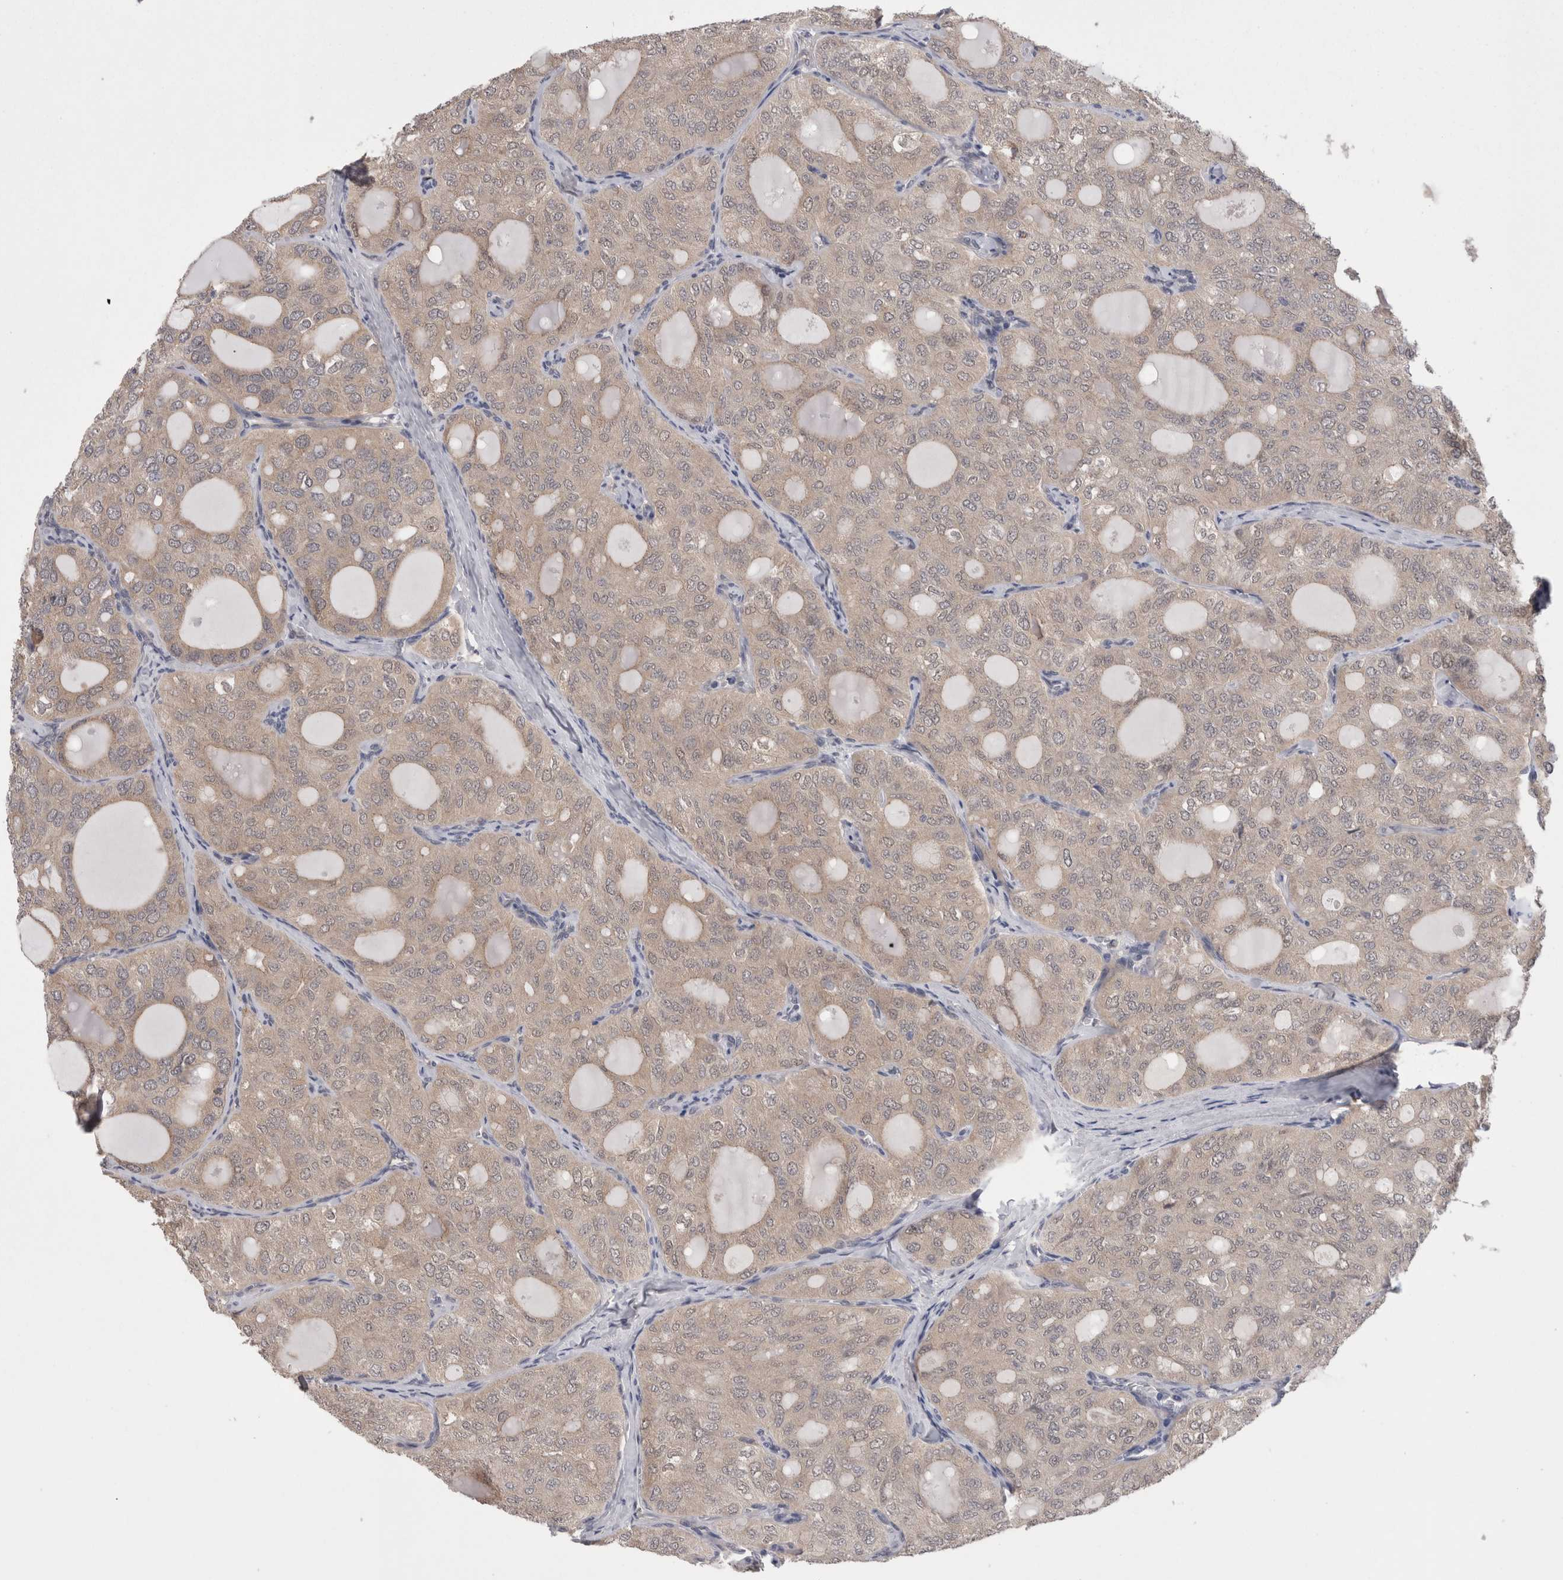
{"staining": {"intensity": "weak", "quantity": "25%-75%", "location": "cytoplasmic/membranous"}, "tissue": "thyroid cancer", "cell_type": "Tumor cells", "image_type": "cancer", "snomed": [{"axis": "morphology", "description": "Follicular adenoma carcinoma, NOS"}, {"axis": "topography", "description": "Thyroid gland"}], "caption": "Immunohistochemical staining of human thyroid follicular adenoma carcinoma shows low levels of weak cytoplasmic/membranous protein expression in about 25%-75% of tumor cells.", "gene": "DCTN6", "patient": {"sex": "male", "age": 75}}